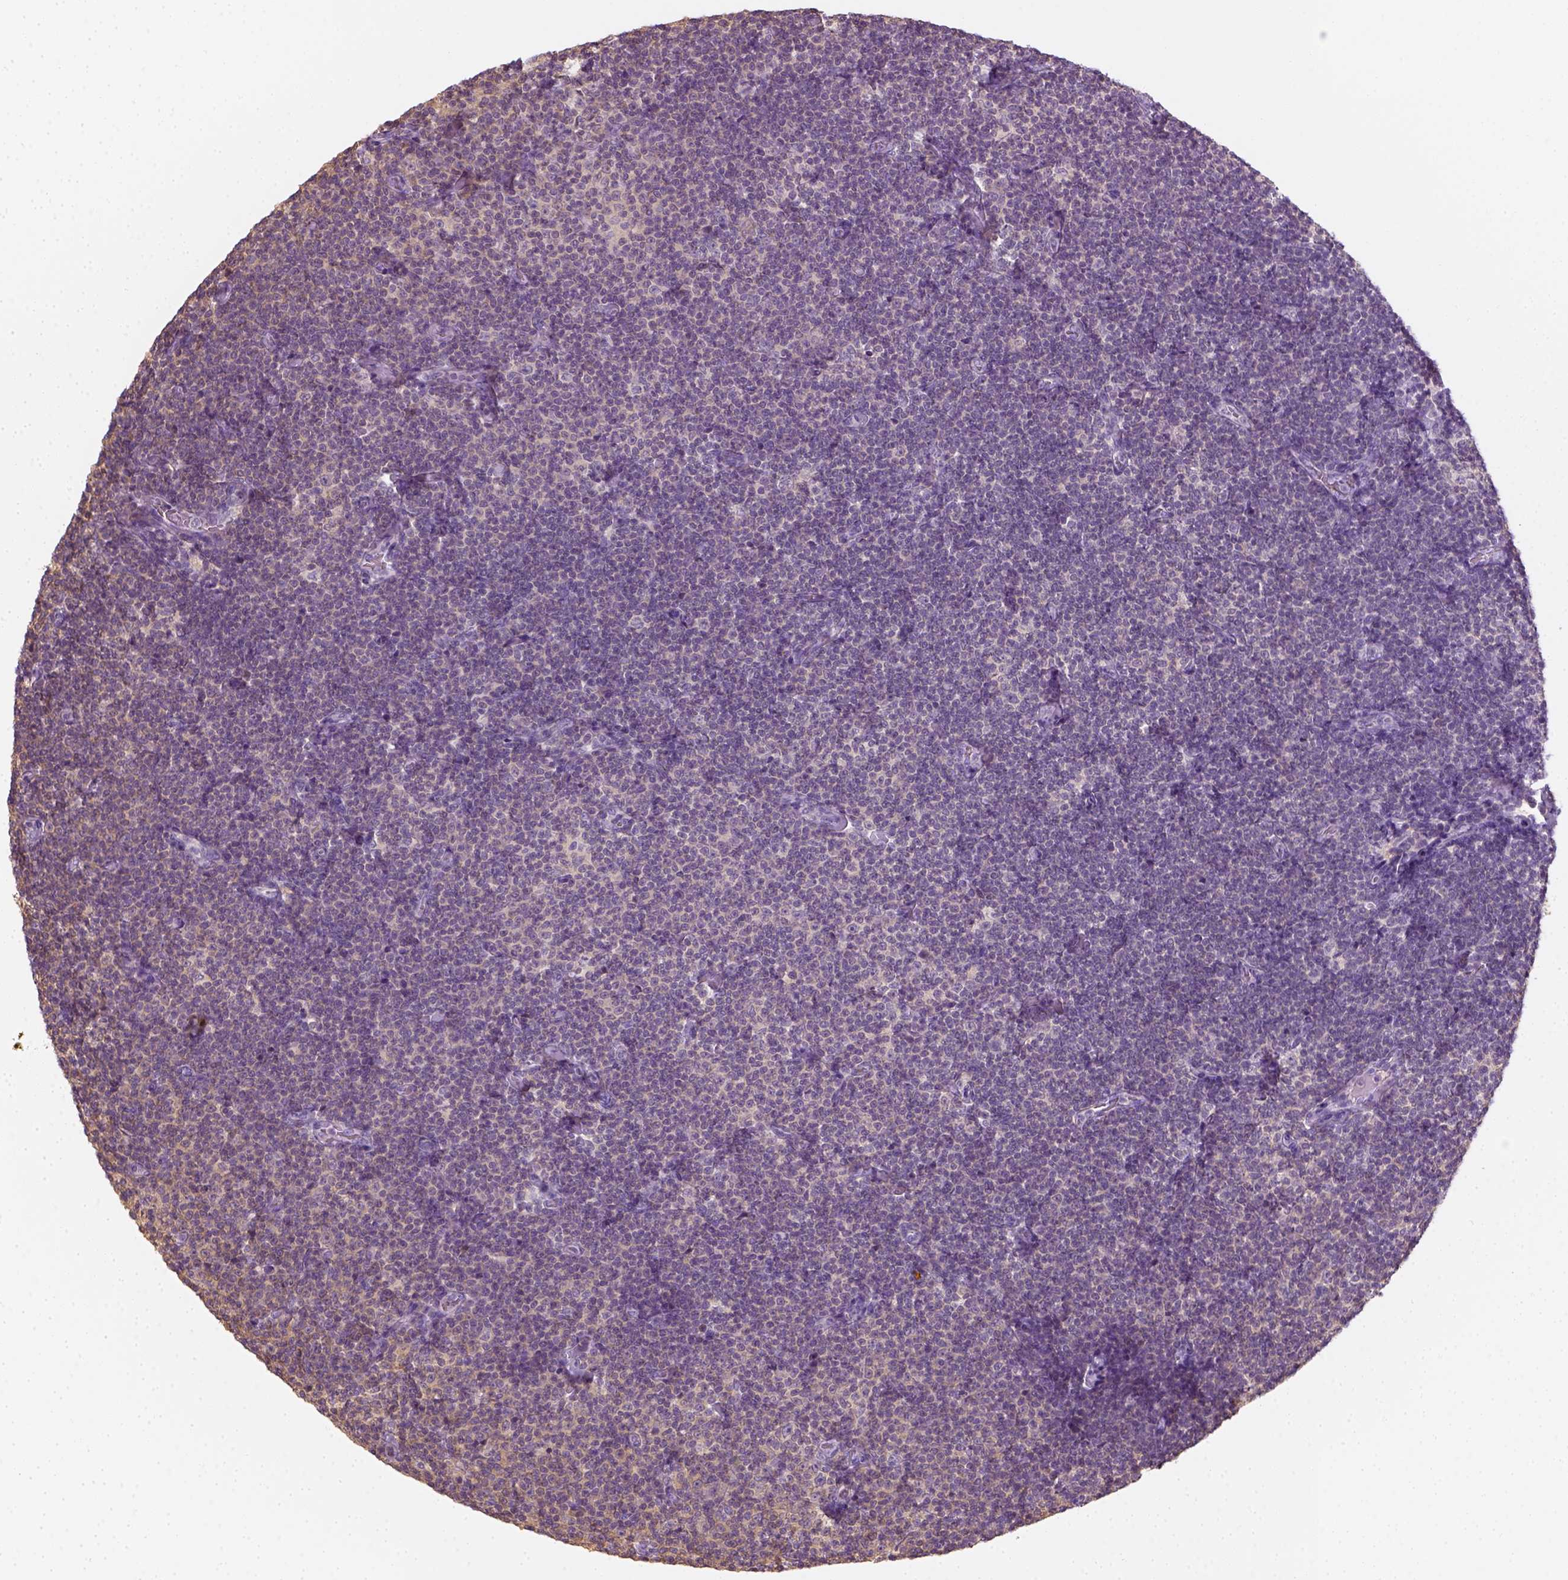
{"staining": {"intensity": "negative", "quantity": "none", "location": "none"}, "tissue": "lymphoma", "cell_type": "Tumor cells", "image_type": "cancer", "snomed": [{"axis": "morphology", "description": "Malignant lymphoma, non-Hodgkin's type, Low grade"}, {"axis": "topography", "description": "Lymph node"}], "caption": "Protein analysis of lymphoma exhibits no significant positivity in tumor cells.", "gene": "EPHB1", "patient": {"sex": "male", "age": 81}}